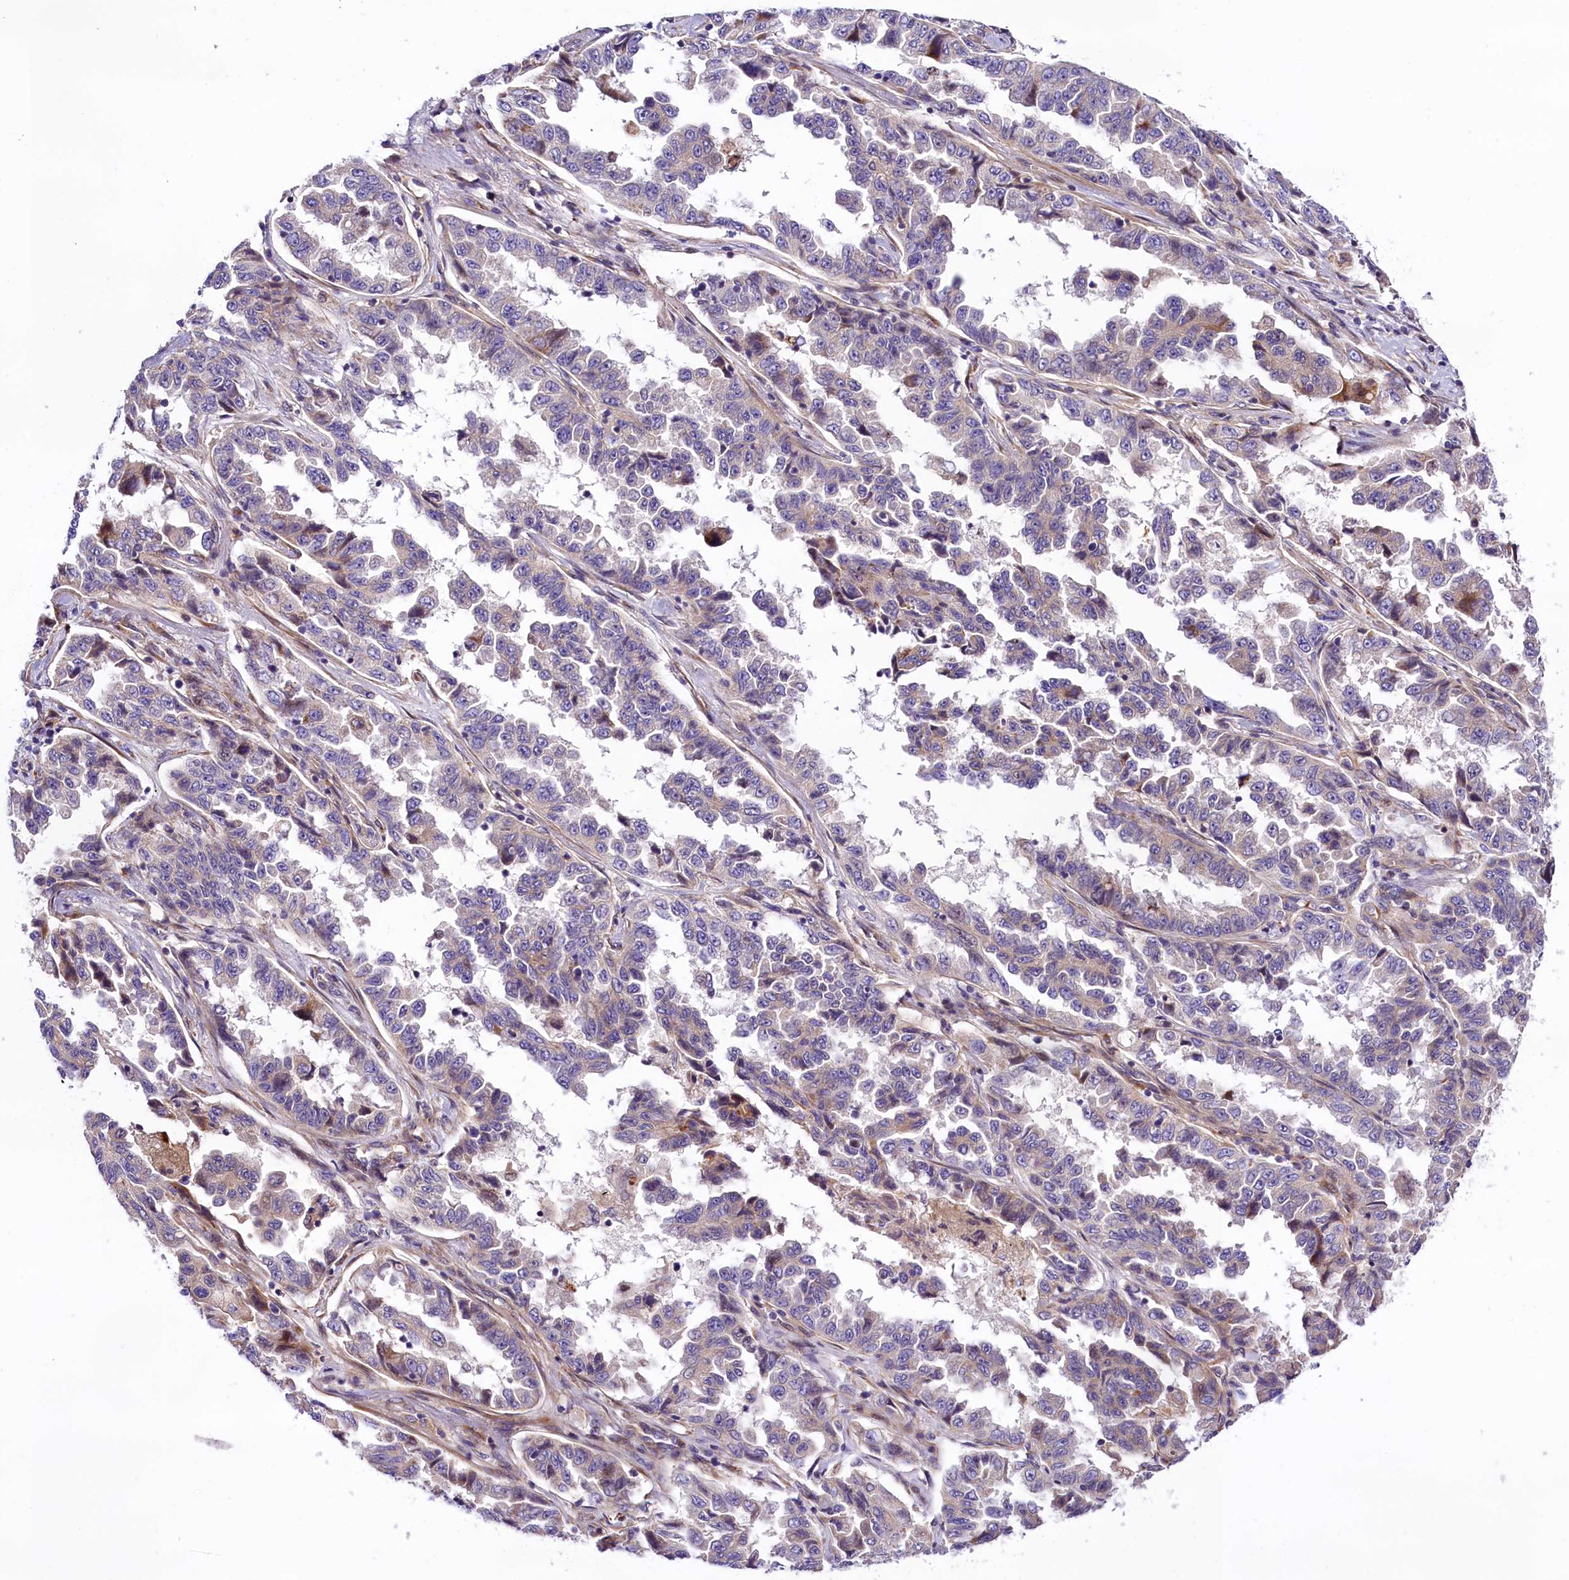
{"staining": {"intensity": "negative", "quantity": "none", "location": "none"}, "tissue": "lung cancer", "cell_type": "Tumor cells", "image_type": "cancer", "snomed": [{"axis": "morphology", "description": "Adenocarcinoma, NOS"}, {"axis": "topography", "description": "Lung"}], "caption": "Lung adenocarcinoma stained for a protein using IHC reveals no positivity tumor cells.", "gene": "ARMC6", "patient": {"sex": "female", "age": 51}}